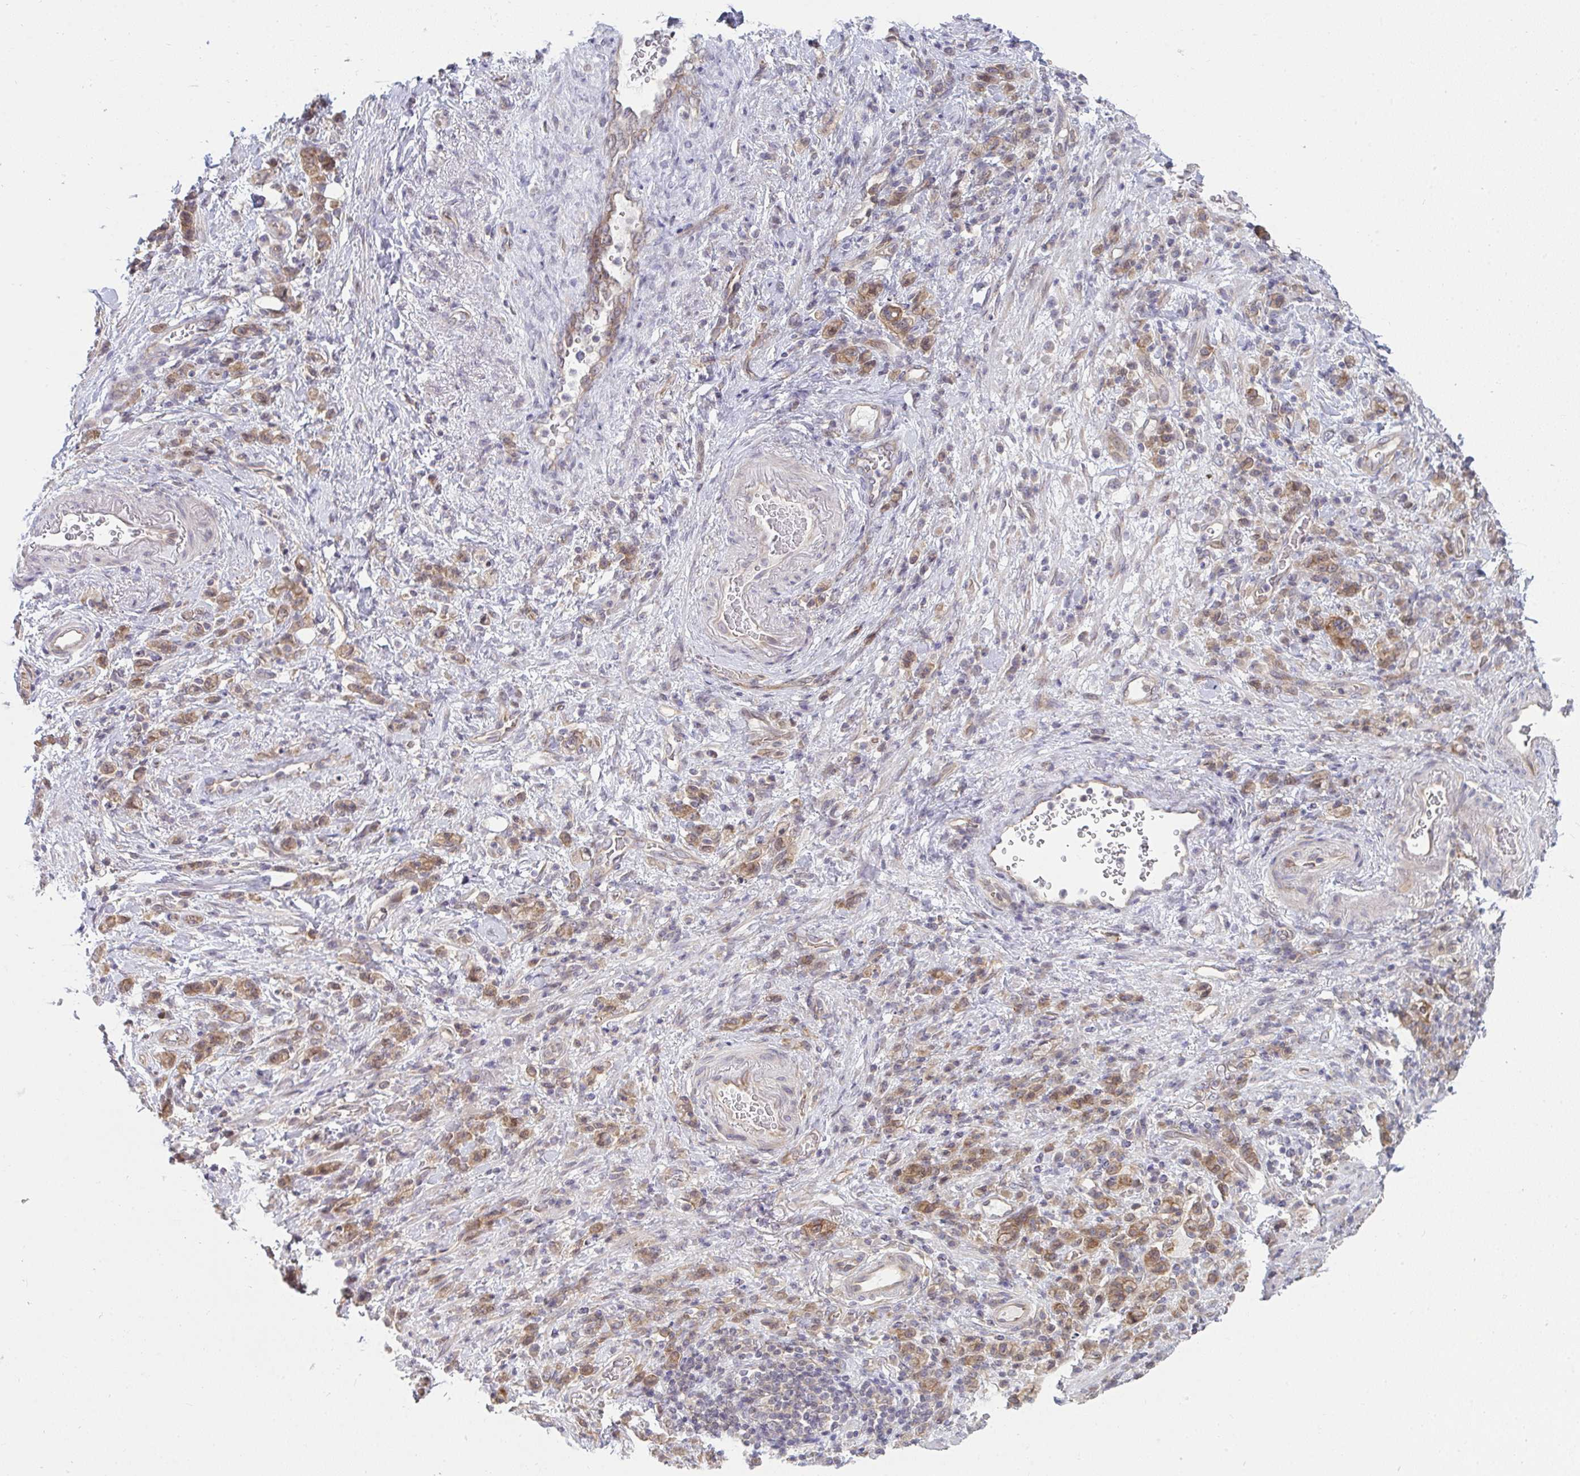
{"staining": {"intensity": "moderate", "quantity": ">75%", "location": "cytoplasmic/membranous"}, "tissue": "stomach cancer", "cell_type": "Tumor cells", "image_type": "cancer", "snomed": [{"axis": "morphology", "description": "Adenocarcinoma, NOS"}, {"axis": "topography", "description": "Stomach"}], "caption": "Tumor cells show medium levels of moderate cytoplasmic/membranous expression in approximately >75% of cells in stomach adenocarcinoma.", "gene": "CASP9", "patient": {"sex": "male", "age": 77}}